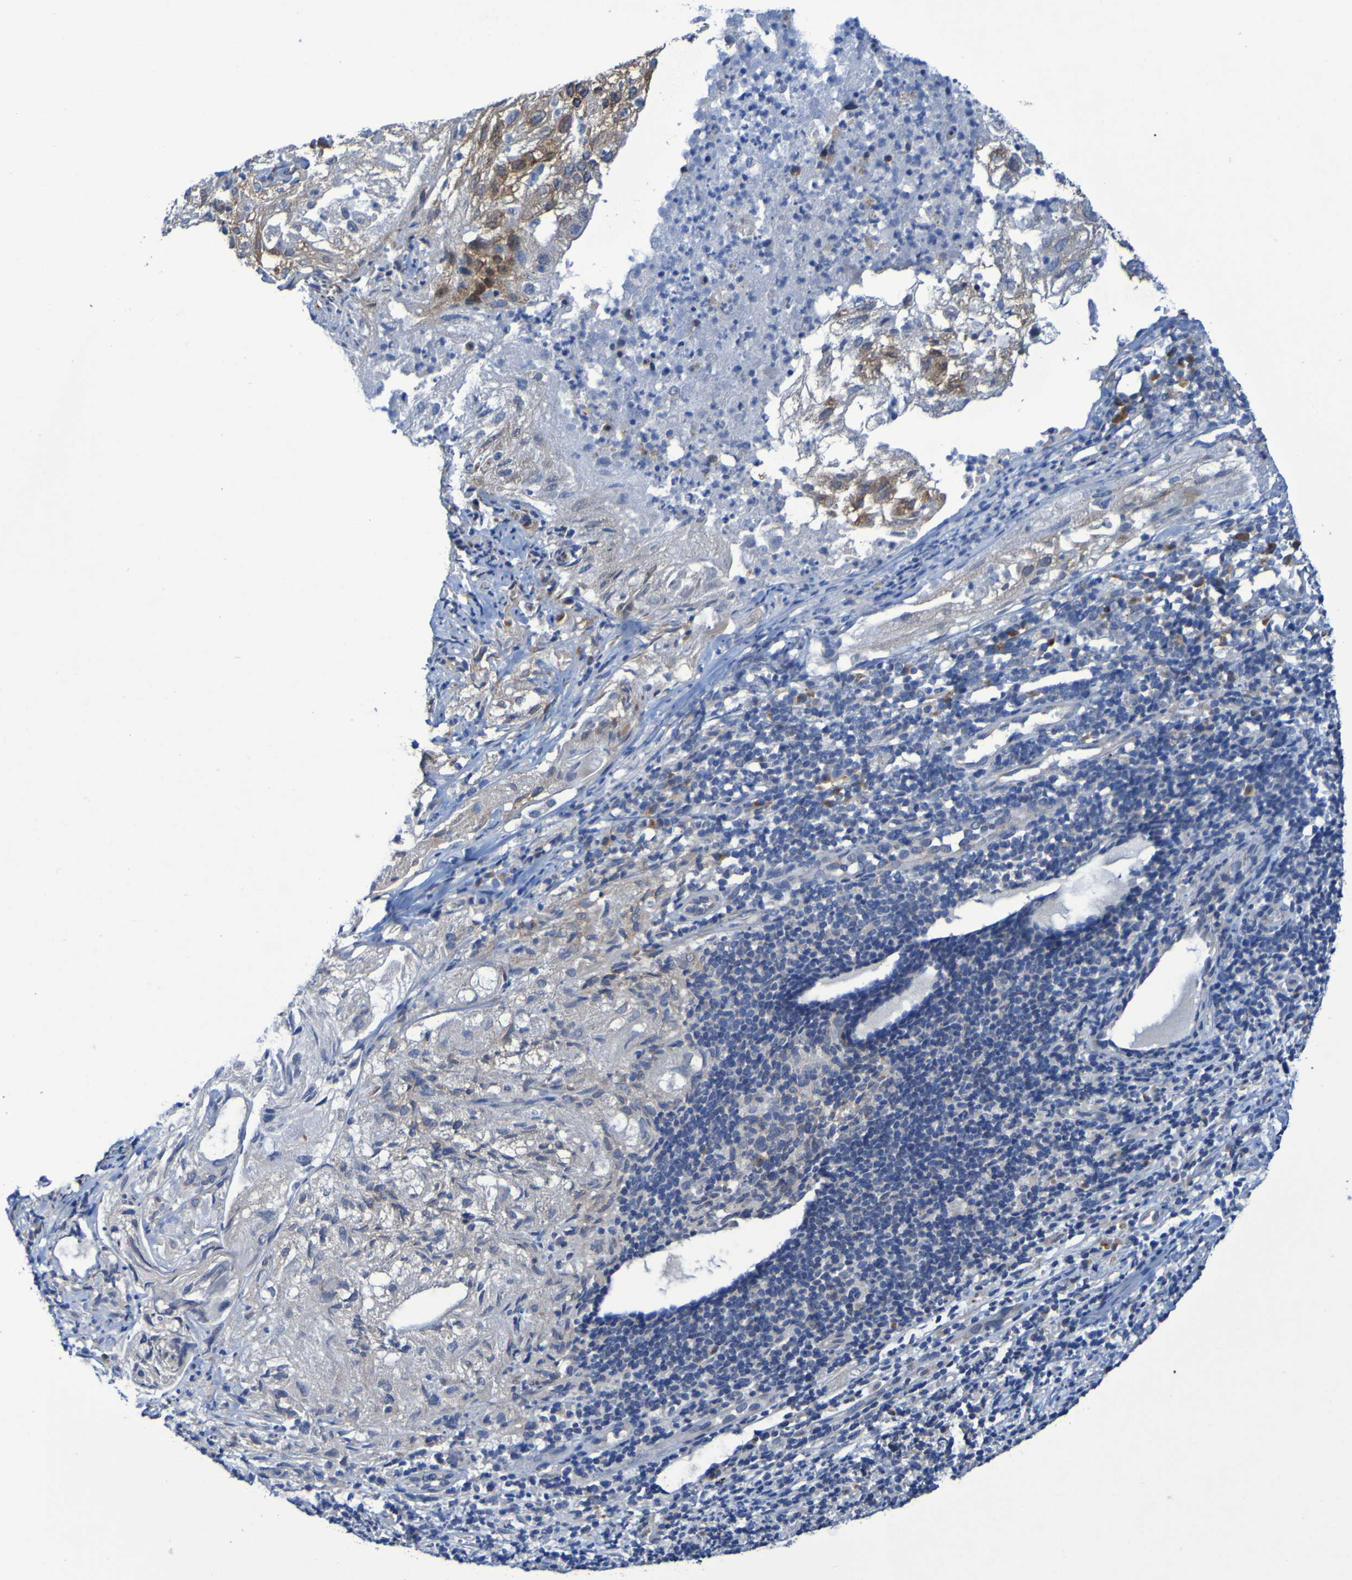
{"staining": {"intensity": "weak", "quantity": "25%-75%", "location": "cytoplasmic/membranous"}, "tissue": "lung cancer", "cell_type": "Tumor cells", "image_type": "cancer", "snomed": [{"axis": "morphology", "description": "Inflammation, NOS"}, {"axis": "morphology", "description": "Squamous cell carcinoma, NOS"}, {"axis": "topography", "description": "Lymph node"}, {"axis": "topography", "description": "Soft tissue"}, {"axis": "topography", "description": "Lung"}], "caption": "Immunohistochemical staining of lung cancer (squamous cell carcinoma) exhibits low levels of weak cytoplasmic/membranous protein positivity in about 25%-75% of tumor cells.", "gene": "FKBP3", "patient": {"sex": "male", "age": 66}}